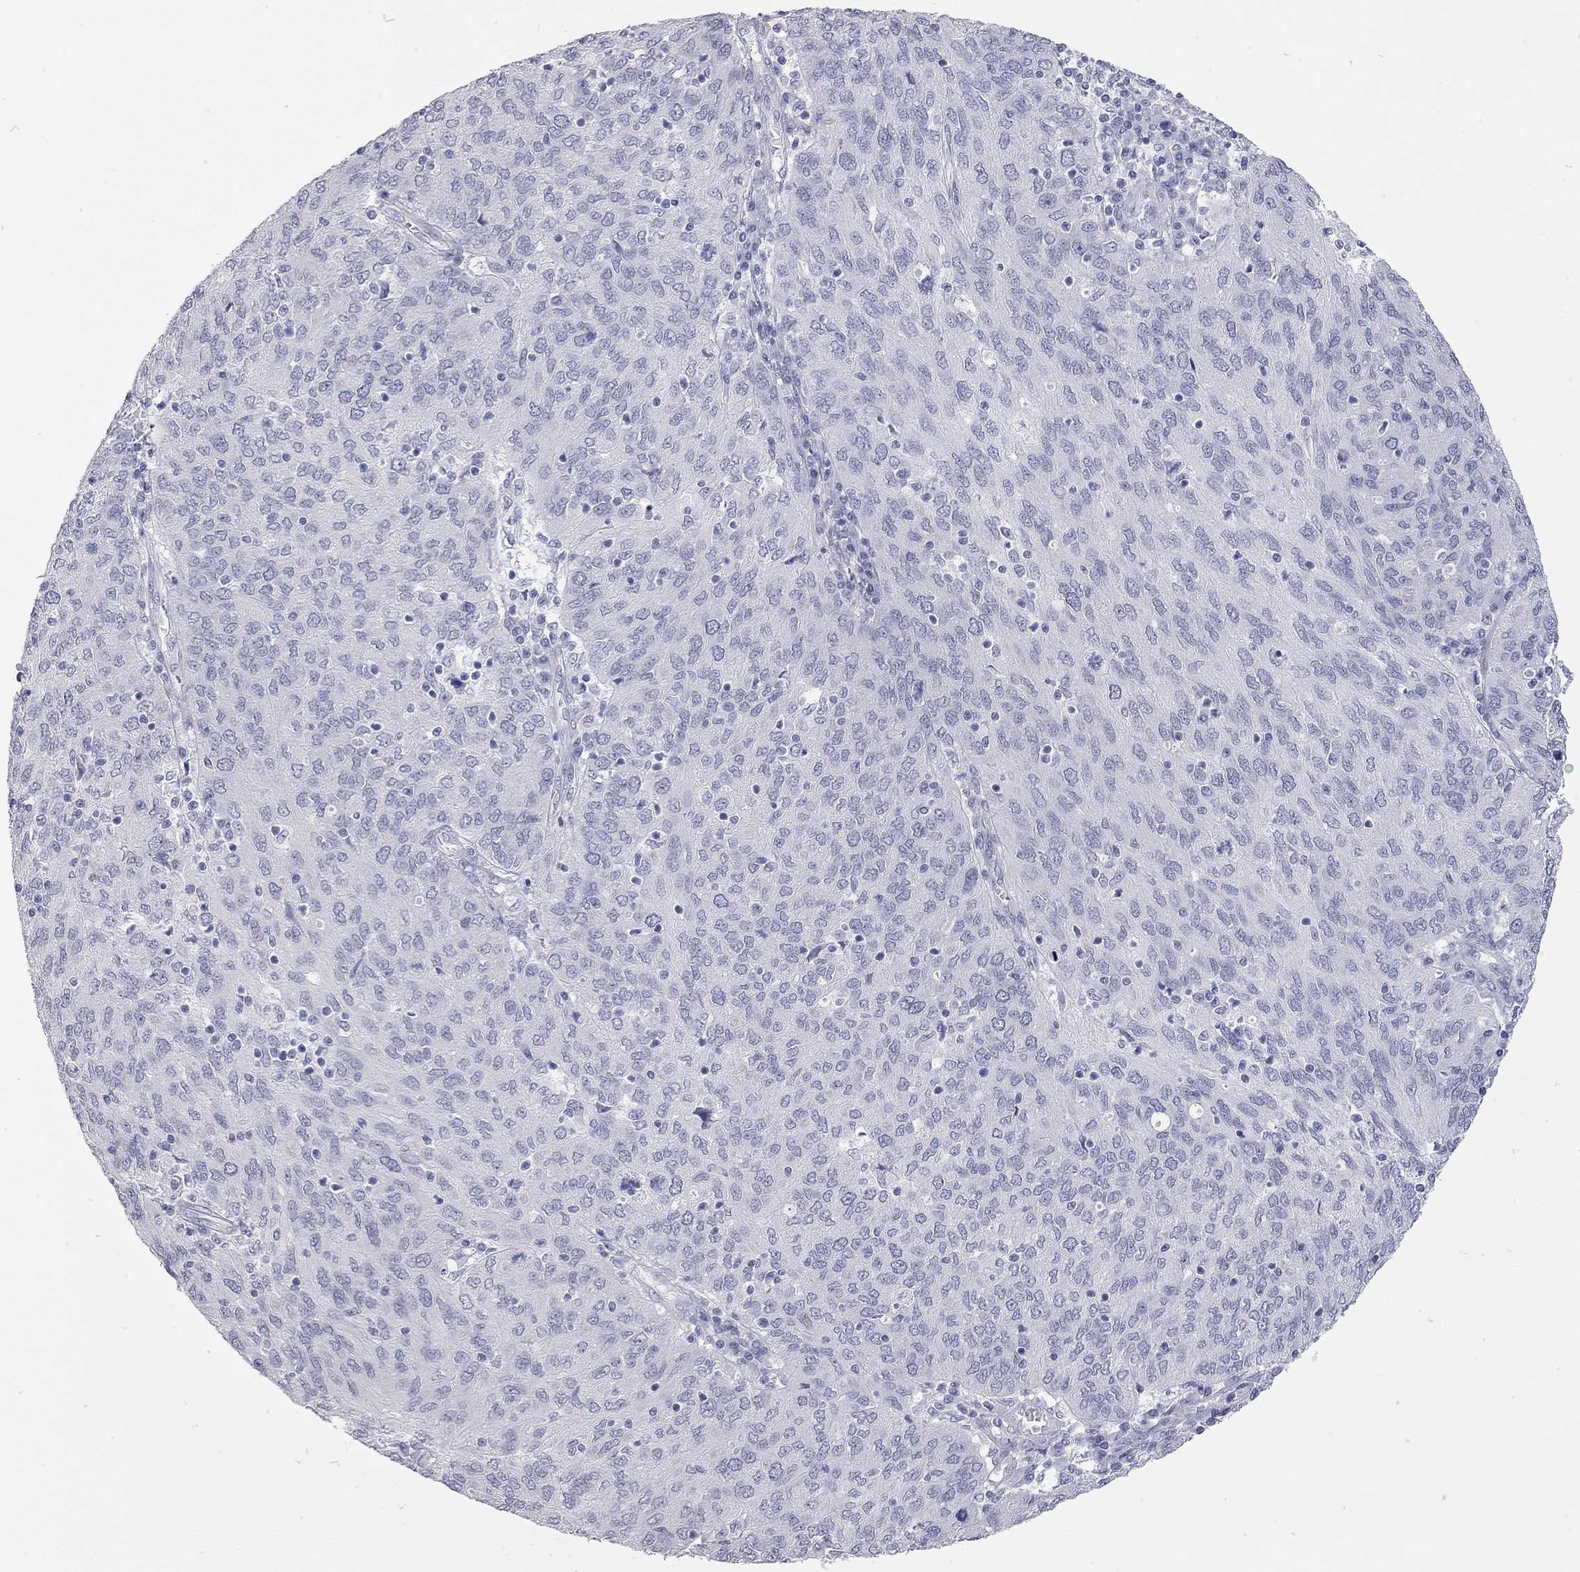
{"staining": {"intensity": "negative", "quantity": "none", "location": "none"}, "tissue": "ovarian cancer", "cell_type": "Tumor cells", "image_type": "cancer", "snomed": [{"axis": "morphology", "description": "Carcinoma, endometroid"}, {"axis": "topography", "description": "Ovary"}], "caption": "A micrograph of human ovarian cancer (endometroid carcinoma) is negative for staining in tumor cells.", "gene": "AK8", "patient": {"sex": "female", "age": 50}}